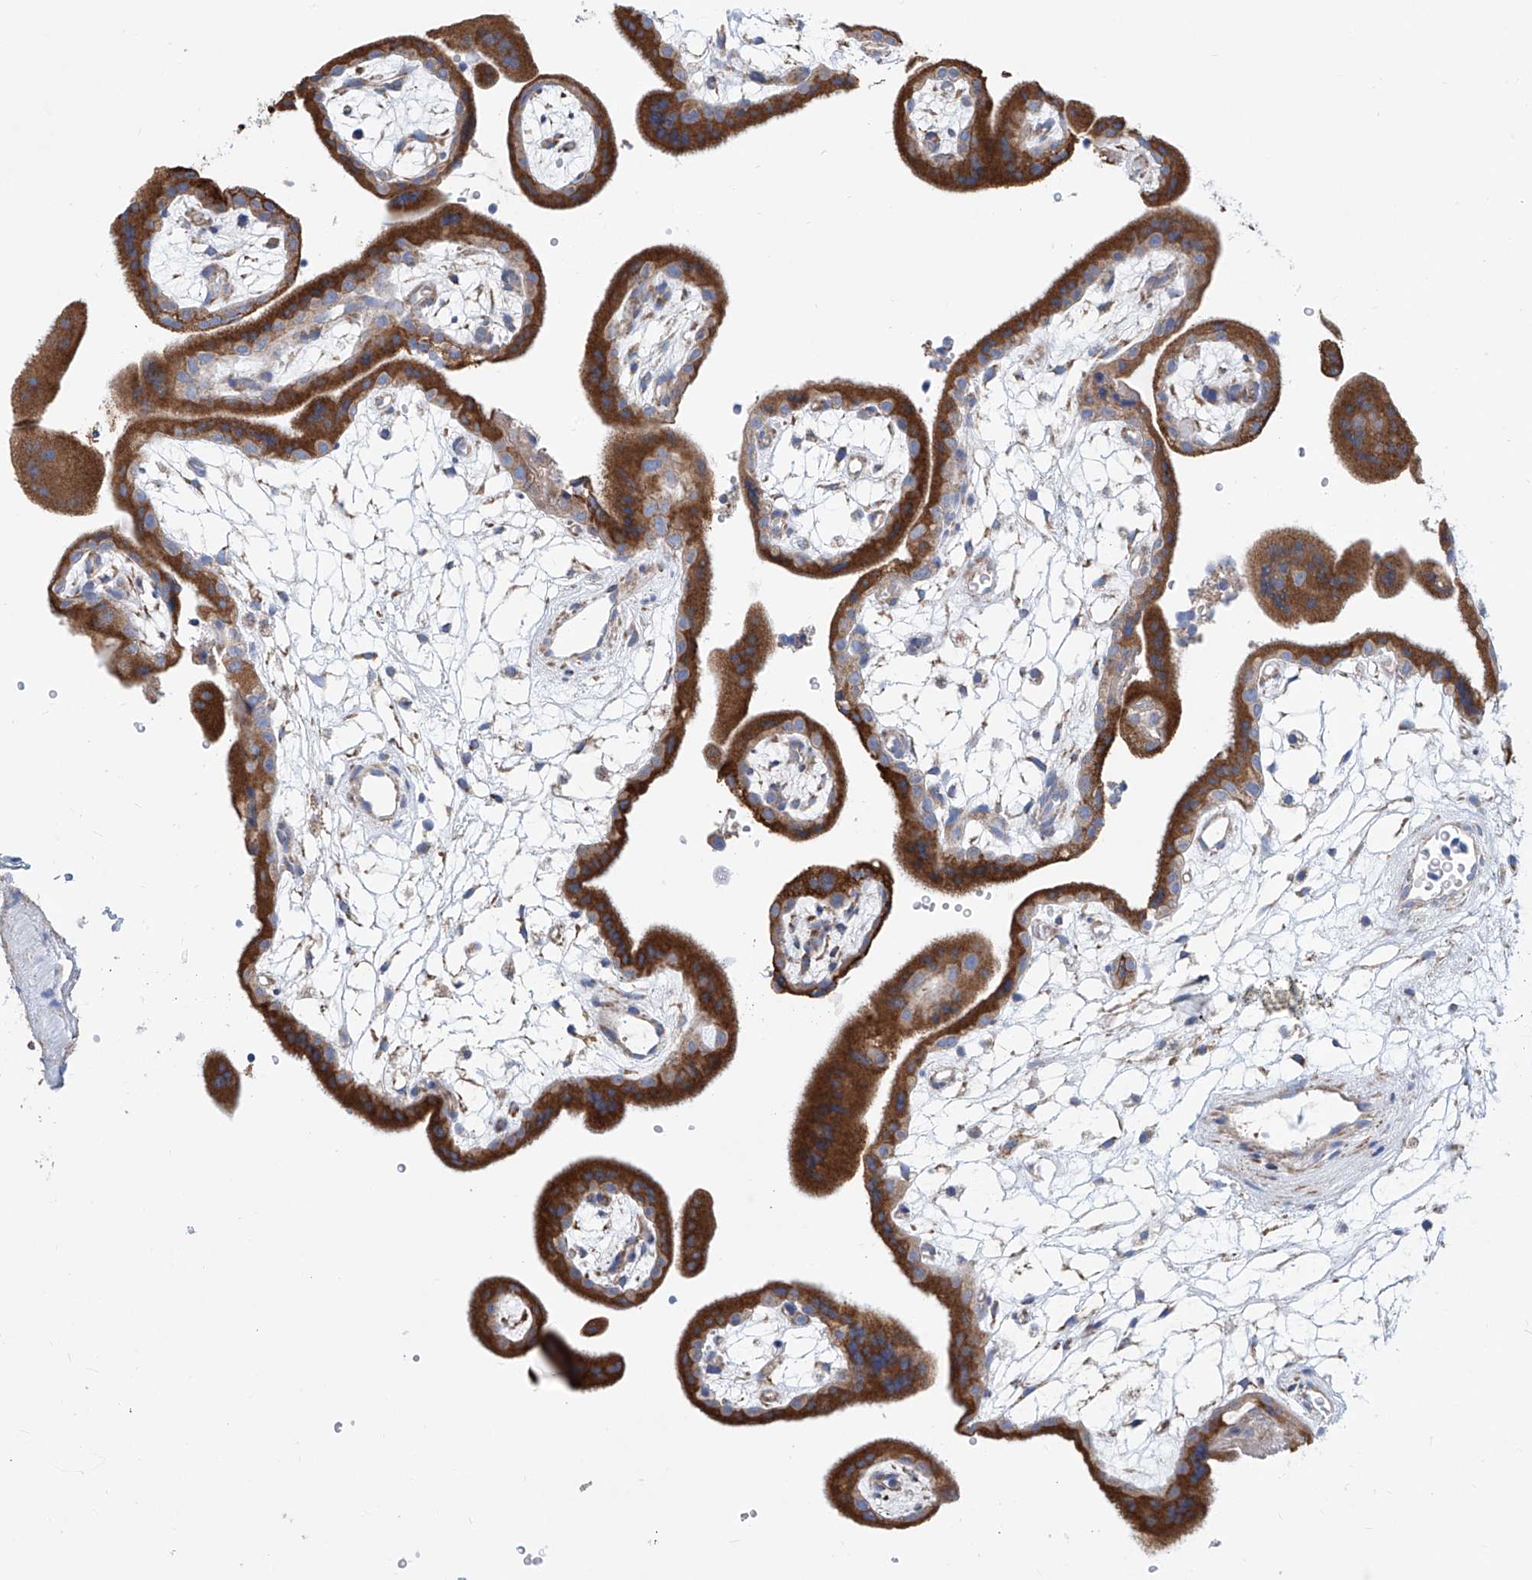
{"staining": {"intensity": "weak", "quantity": ">75%", "location": "cytoplasmic/membranous"}, "tissue": "placenta", "cell_type": "Decidual cells", "image_type": "normal", "snomed": [{"axis": "morphology", "description": "Normal tissue, NOS"}, {"axis": "topography", "description": "Placenta"}], "caption": "DAB immunohistochemical staining of normal placenta shows weak cytoplasmic/membranous protein expression in about >75% of decidual cells. The staining was performed using DAB (3,3'-diaminobenzidine) to visualize the protein expression in brown, while the nuclei were stained in blue with hematoxylin (Magnification: 20x).", "gene": "MAD2L1", "patient": {"sex": "female", "age": 18}}